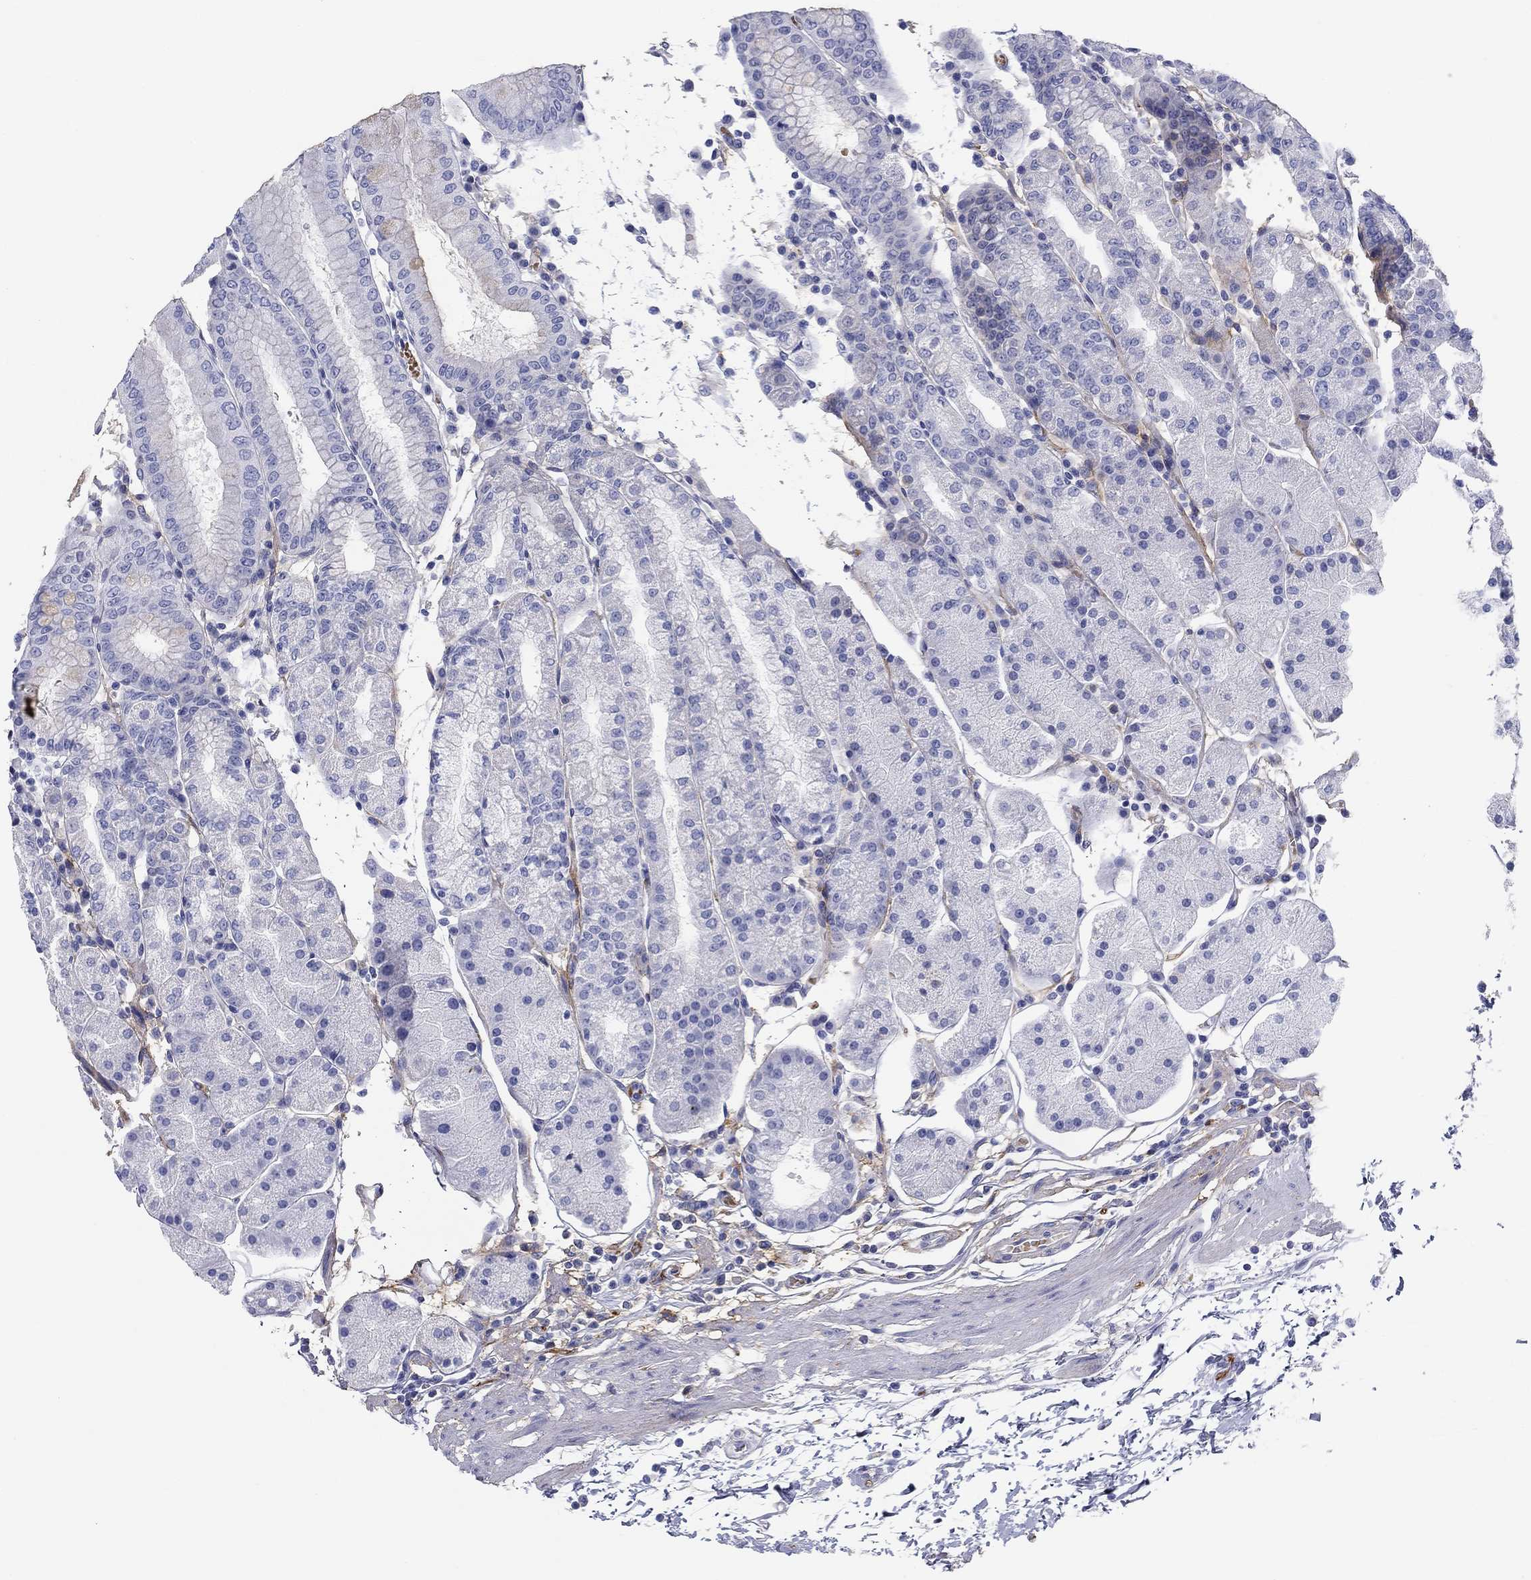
{"staining": {"intensity": "negative", "quantity": "none", "location": "none"}, "tissue": "stomach", "cell_type": "Glandular cells", "image_type": "normal", "snomed": [{"axis": "morphology", "description": "Normal tissue, NOS"}, {"axis": "topography", "description": "Stomach"}], "caption": "High magnification brightfield microscopy of normal stomach stained with DAB (3,3'-diaminobenzidine) (brown) and counterstained with hematoxylin (blue): glandular cells show no significant expression.", "gene": "GPC1", "patient": {"sex": "male", "age": 54}}